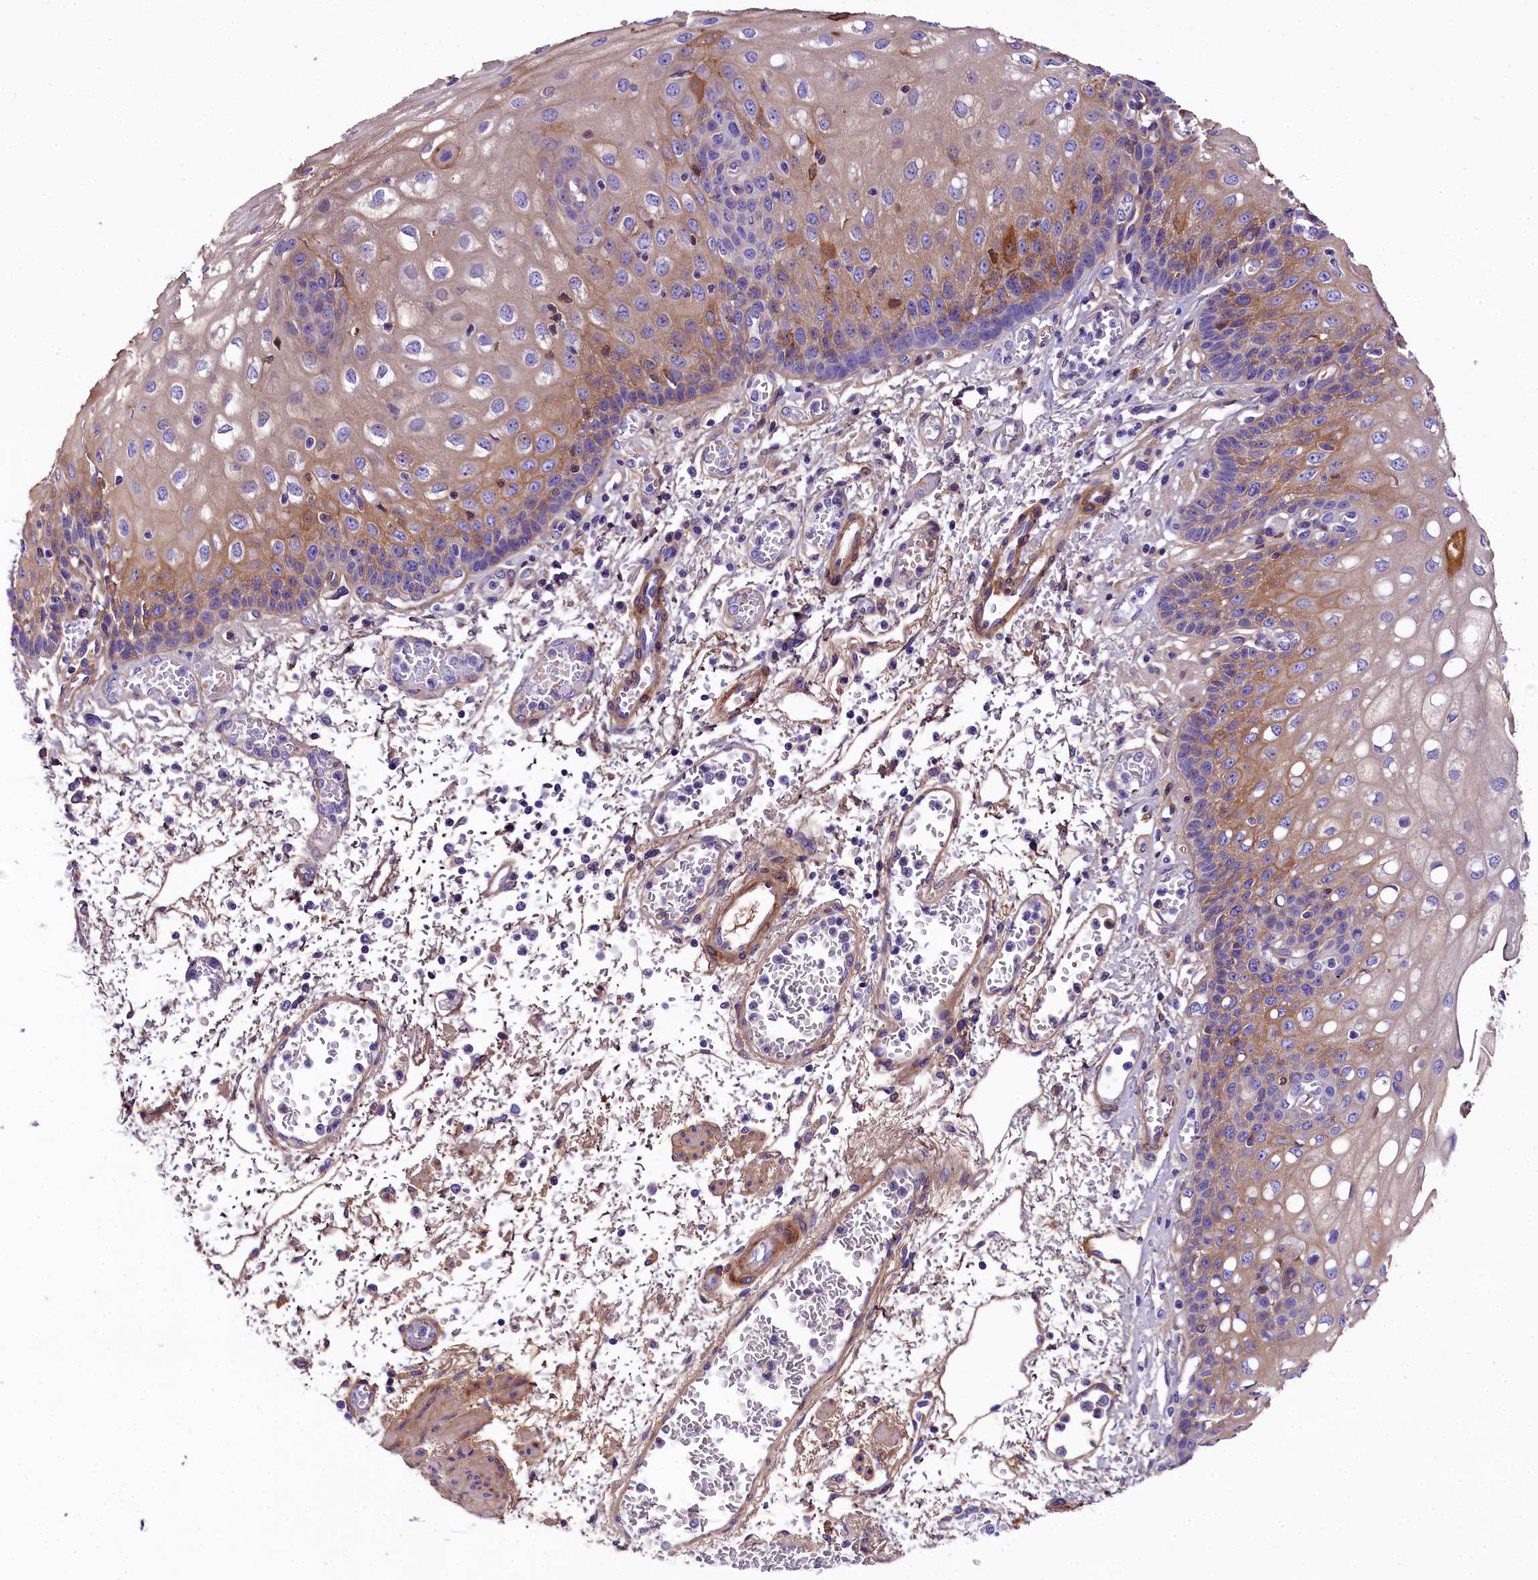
{"staining": {"intensity": "strong", "quantity": "25%-75%", "location": "cytoplasmic/membranous"}, "tissue": "esophagus", "cell_type": "Squamous epithelial cells", "image_type": "normal", "snomed": [{"axis": "morphology", "description": "Normal tissue, NOS"}, {"axis": "topography", "description": "Esophagus"}], "caption": "Immunohistochemistry (IHC) staining of benign esophagus, which reveals high levels of strong cytoplasmic/membranous expression in approximately 25%-75% of squamous epithelial cells indicating strong cytoplasmic/membranous protein expression. The staining was performed using DAB (3,3'-diaminobenzidine) (brown) for protein detection and nuclei were counterstained in hematoxylin (blue).", "gene": "SOD3", "patient": {"sex": "male", "age": 81}}